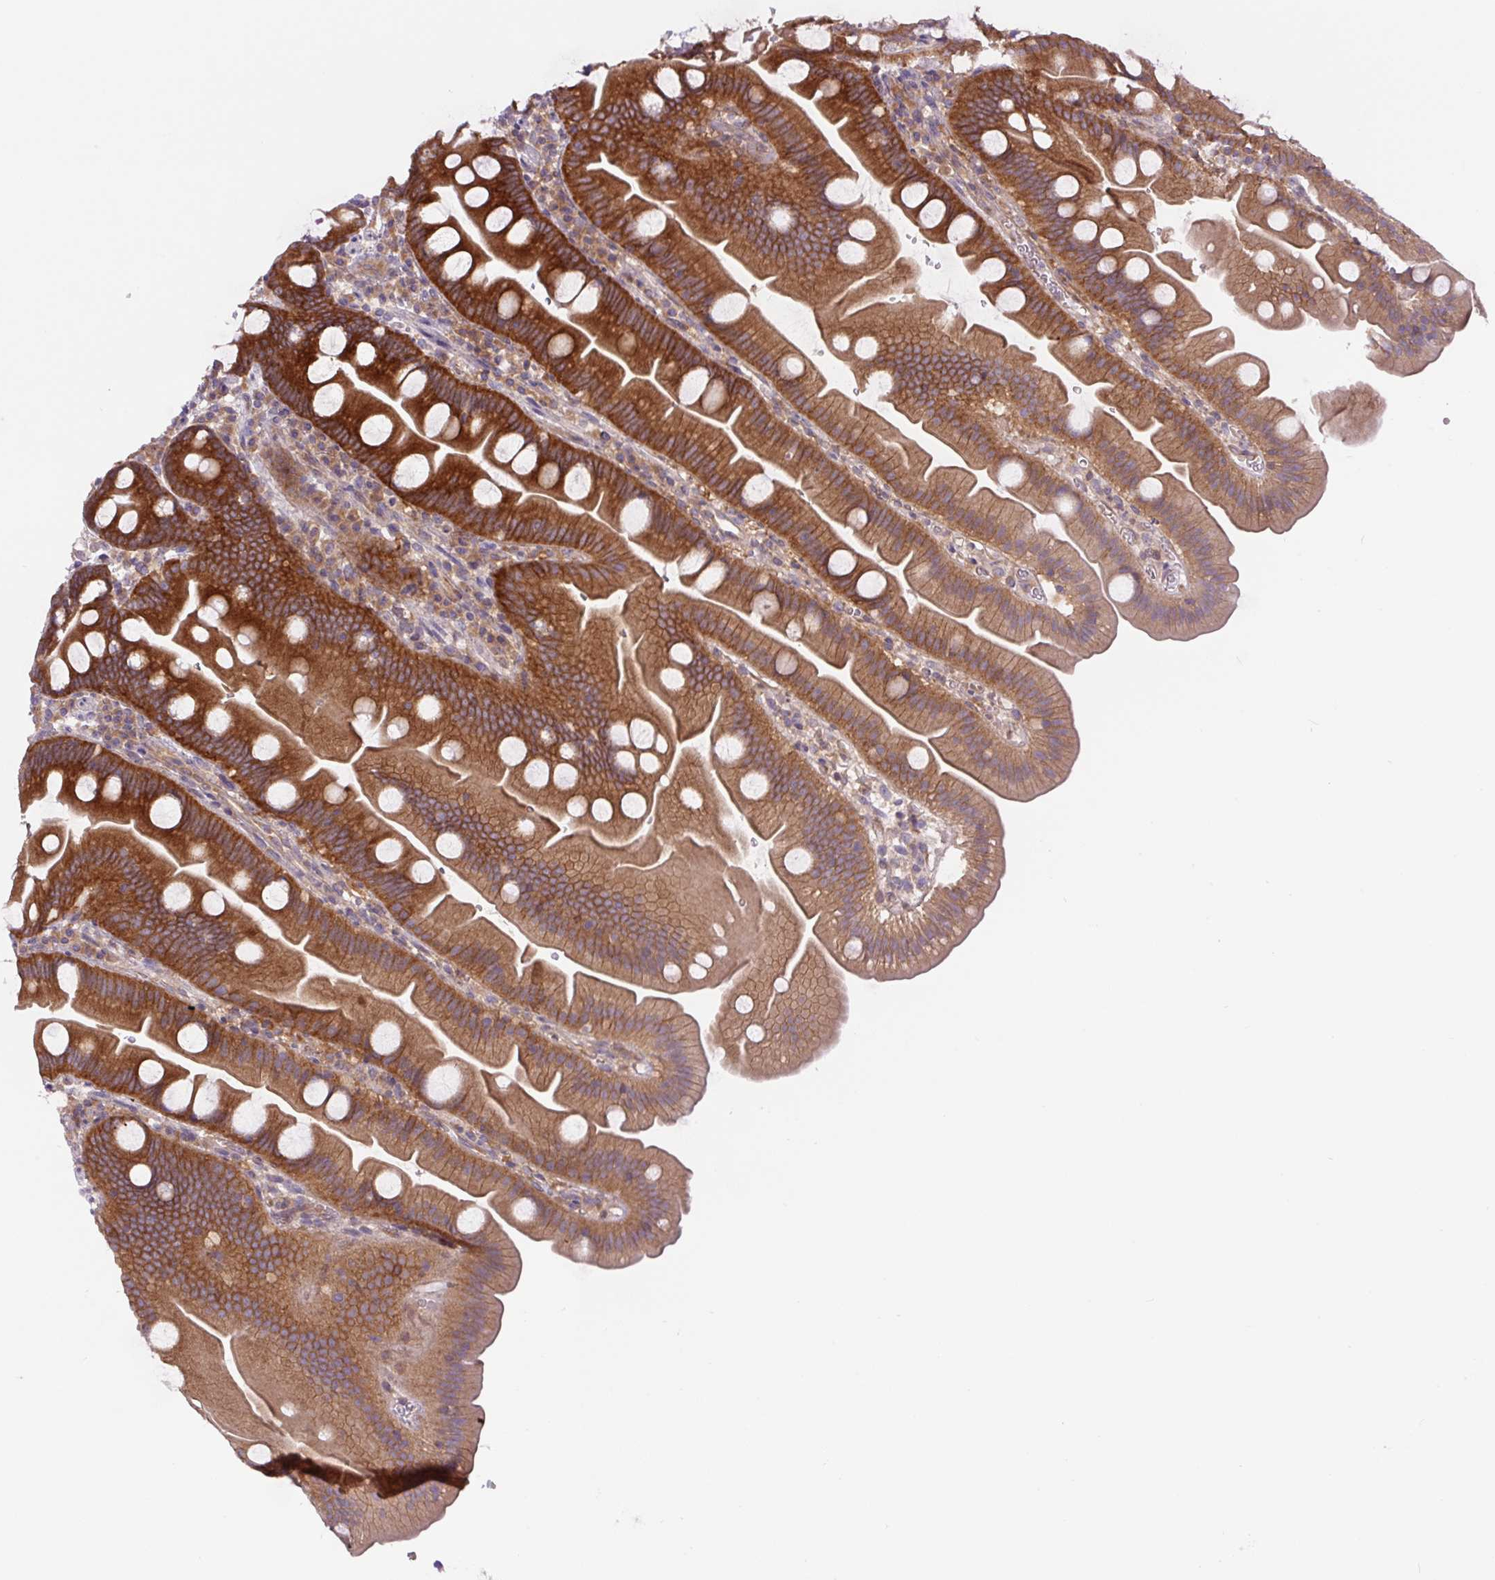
{"staining": {"intensity": "strong", "quantity": ">75%", "location": "cytoplasmic/membranous"}, "tissue": "small intestine", "cell_type": "Glandular cells", "image_type": "normal", "snomed": [{"axis": "morphology", "description": "Normal tissue, NOS"}, {"axis": "topography", "description": "Small intestine"}], "caption": "Glandular cells display strong cytoplasmic/membranous staining in about >75% of cells in normal small intestine. (DAB IHC, brown staining for protein, blue staining for nuclei).", "gene": "MINK1", "patient": {"sex": "female", "age": 68}}